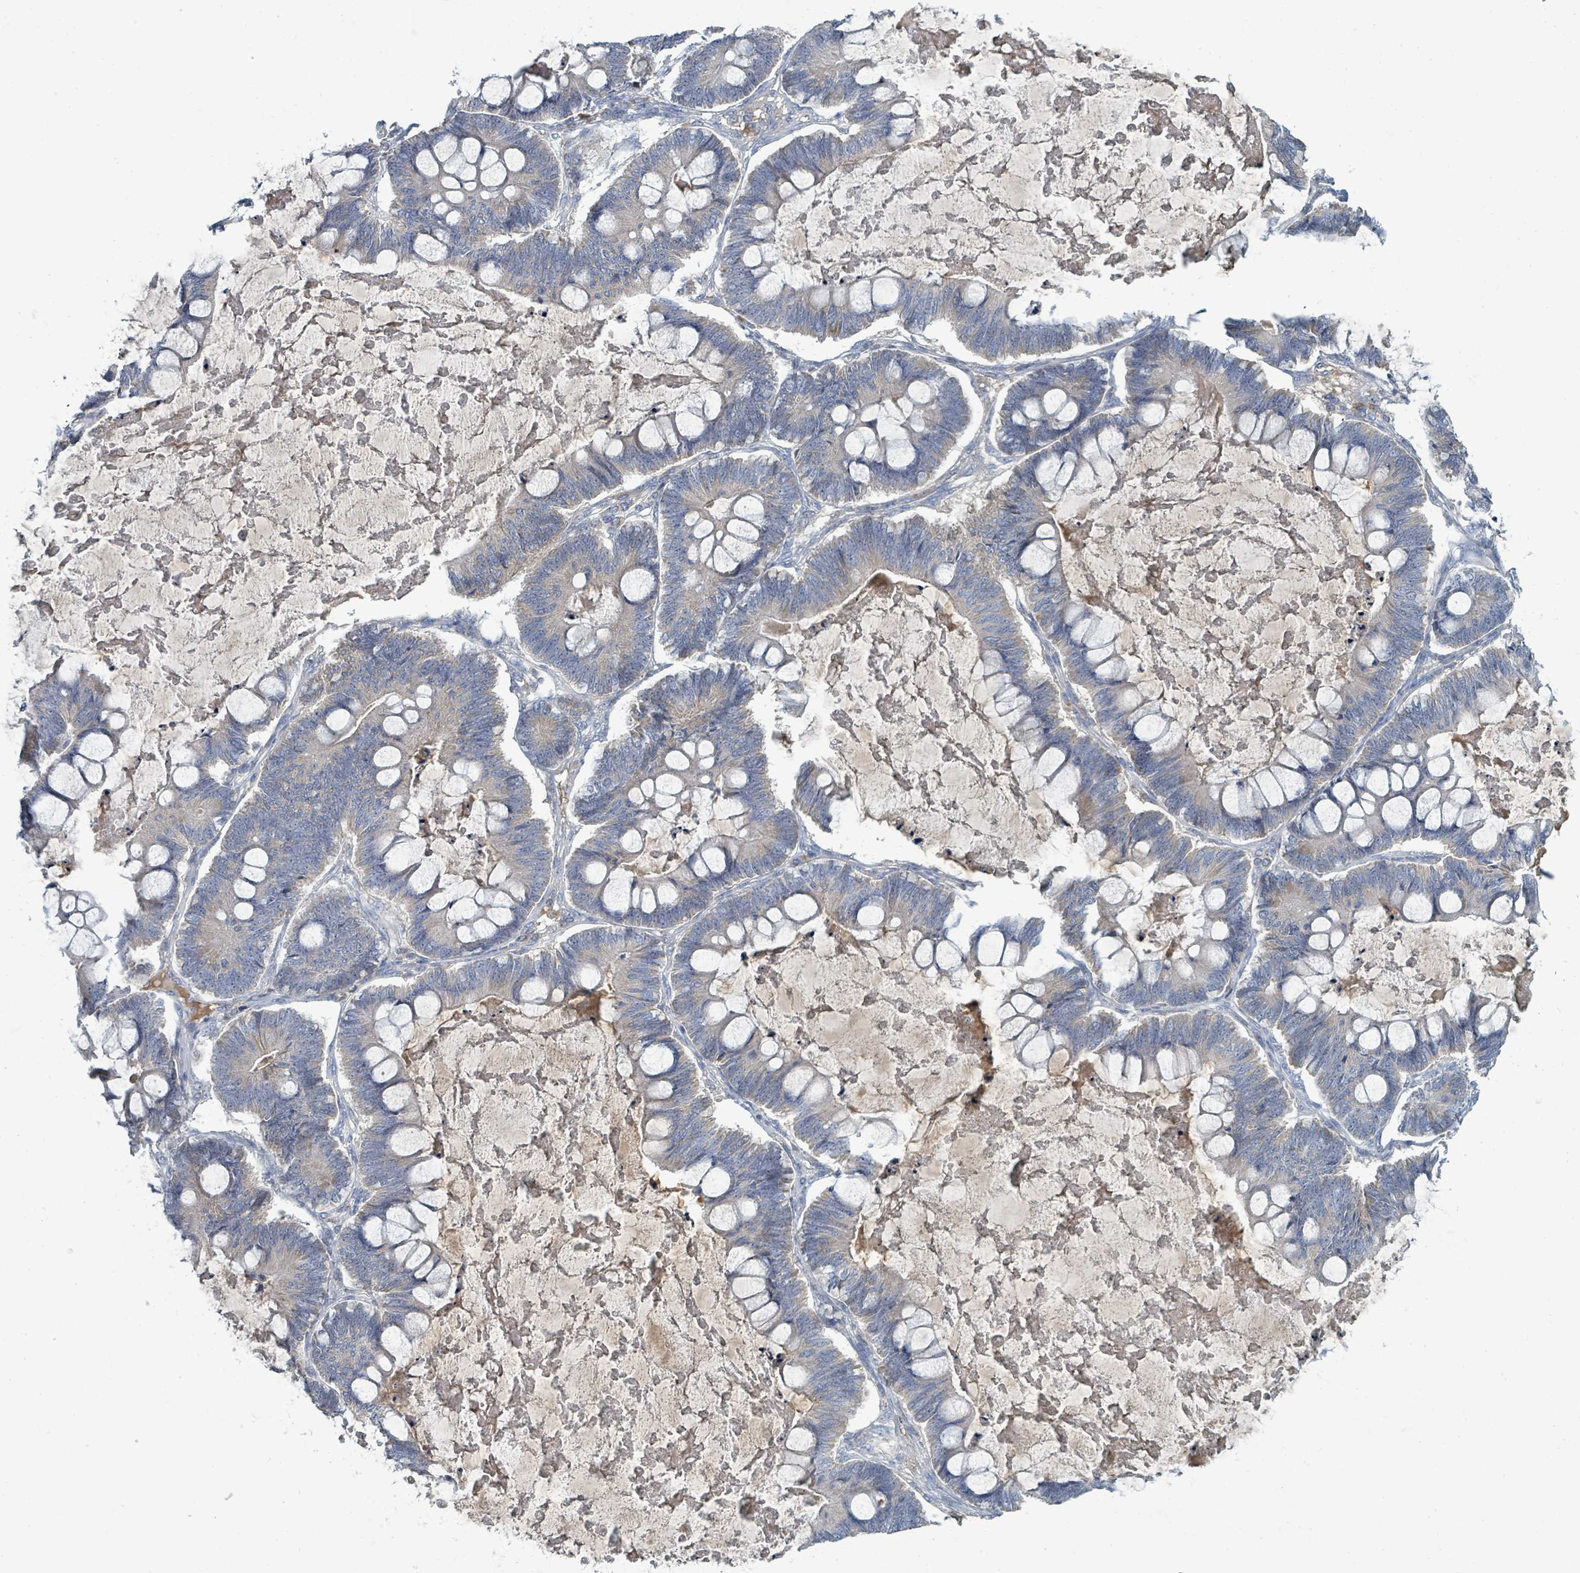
{"staining": {"intensity": "negative", "quantity": "none", "location": "none"}, "tissue": "ovarian cancer", "cell_type": "Tumor cells", "image_type": "cancer", "snomed": [{"axis": "morphology", "description": "Cystadenocarcinoma, mucinous, NOS"}, {"axis": "topography", "description": "Ovary"}], "caption": "There is no significant positivity in tumor cells of ovarian cancer. Brightfield microscopy of immunohistochemistry (IHC) stained with DAB (3,3'-diaminobenzidine) (brown) and hematoxylin (blue), captured at high magnification.", "gene": "SLC25A23", "patient": {"sex": "female", "age": 61}}